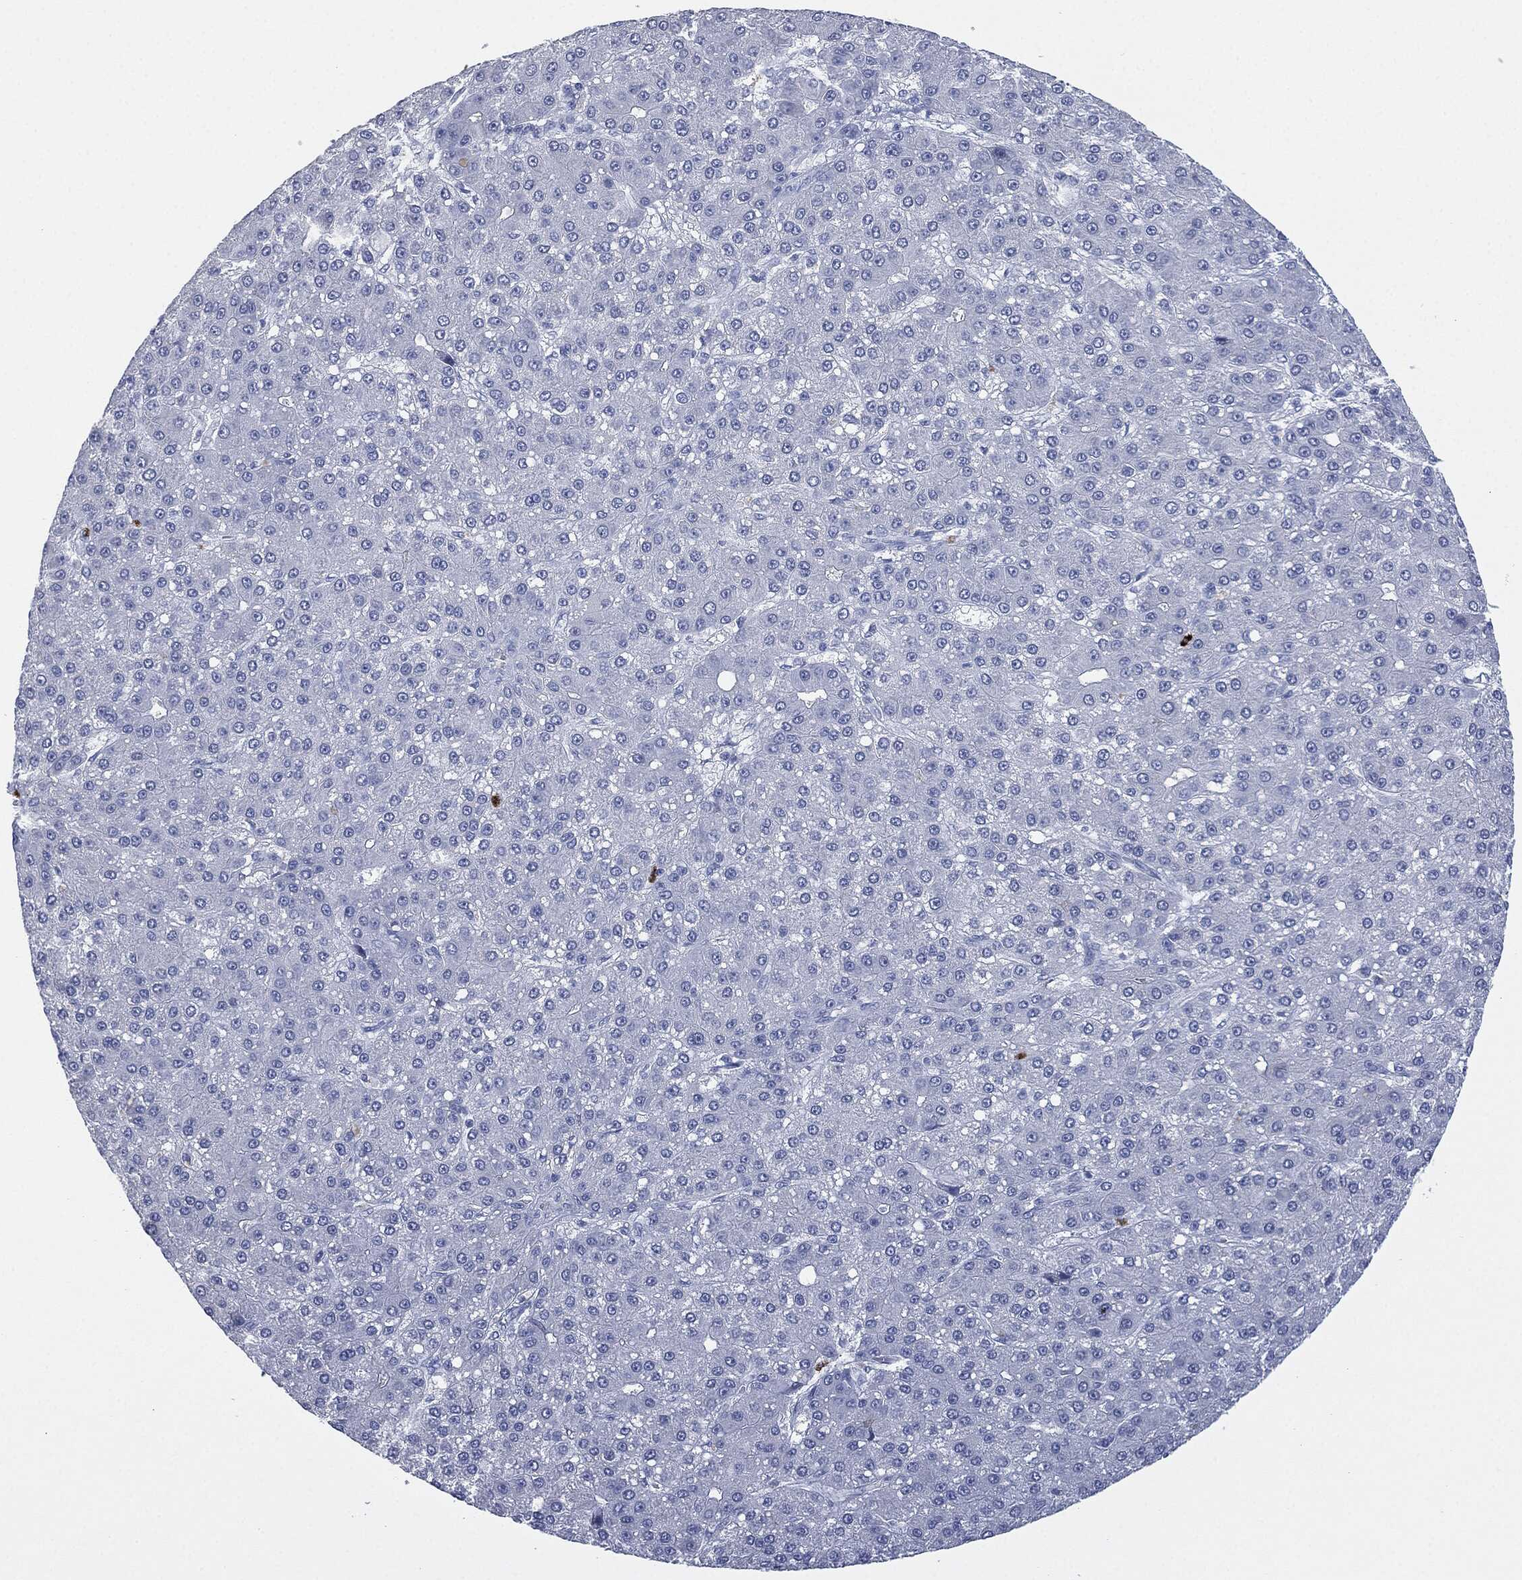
{"staining": {"intensity": "negative", "quantity": "none", "location": "none"}, "tissue": "liver cancer", "cell_type": "Tumor cells", "image_type": "cancer", "snomed": [{"axis": "morphology", "description": "Carcinoma, Hepatocellular, NOS"}, {"axis": "topography", "description": "Liver"}], "caption": "There is no significant expression in tumor cells of liver cancer.", "gene": "CEACAM8", "patient": {"sex": "male", "age": 67}}